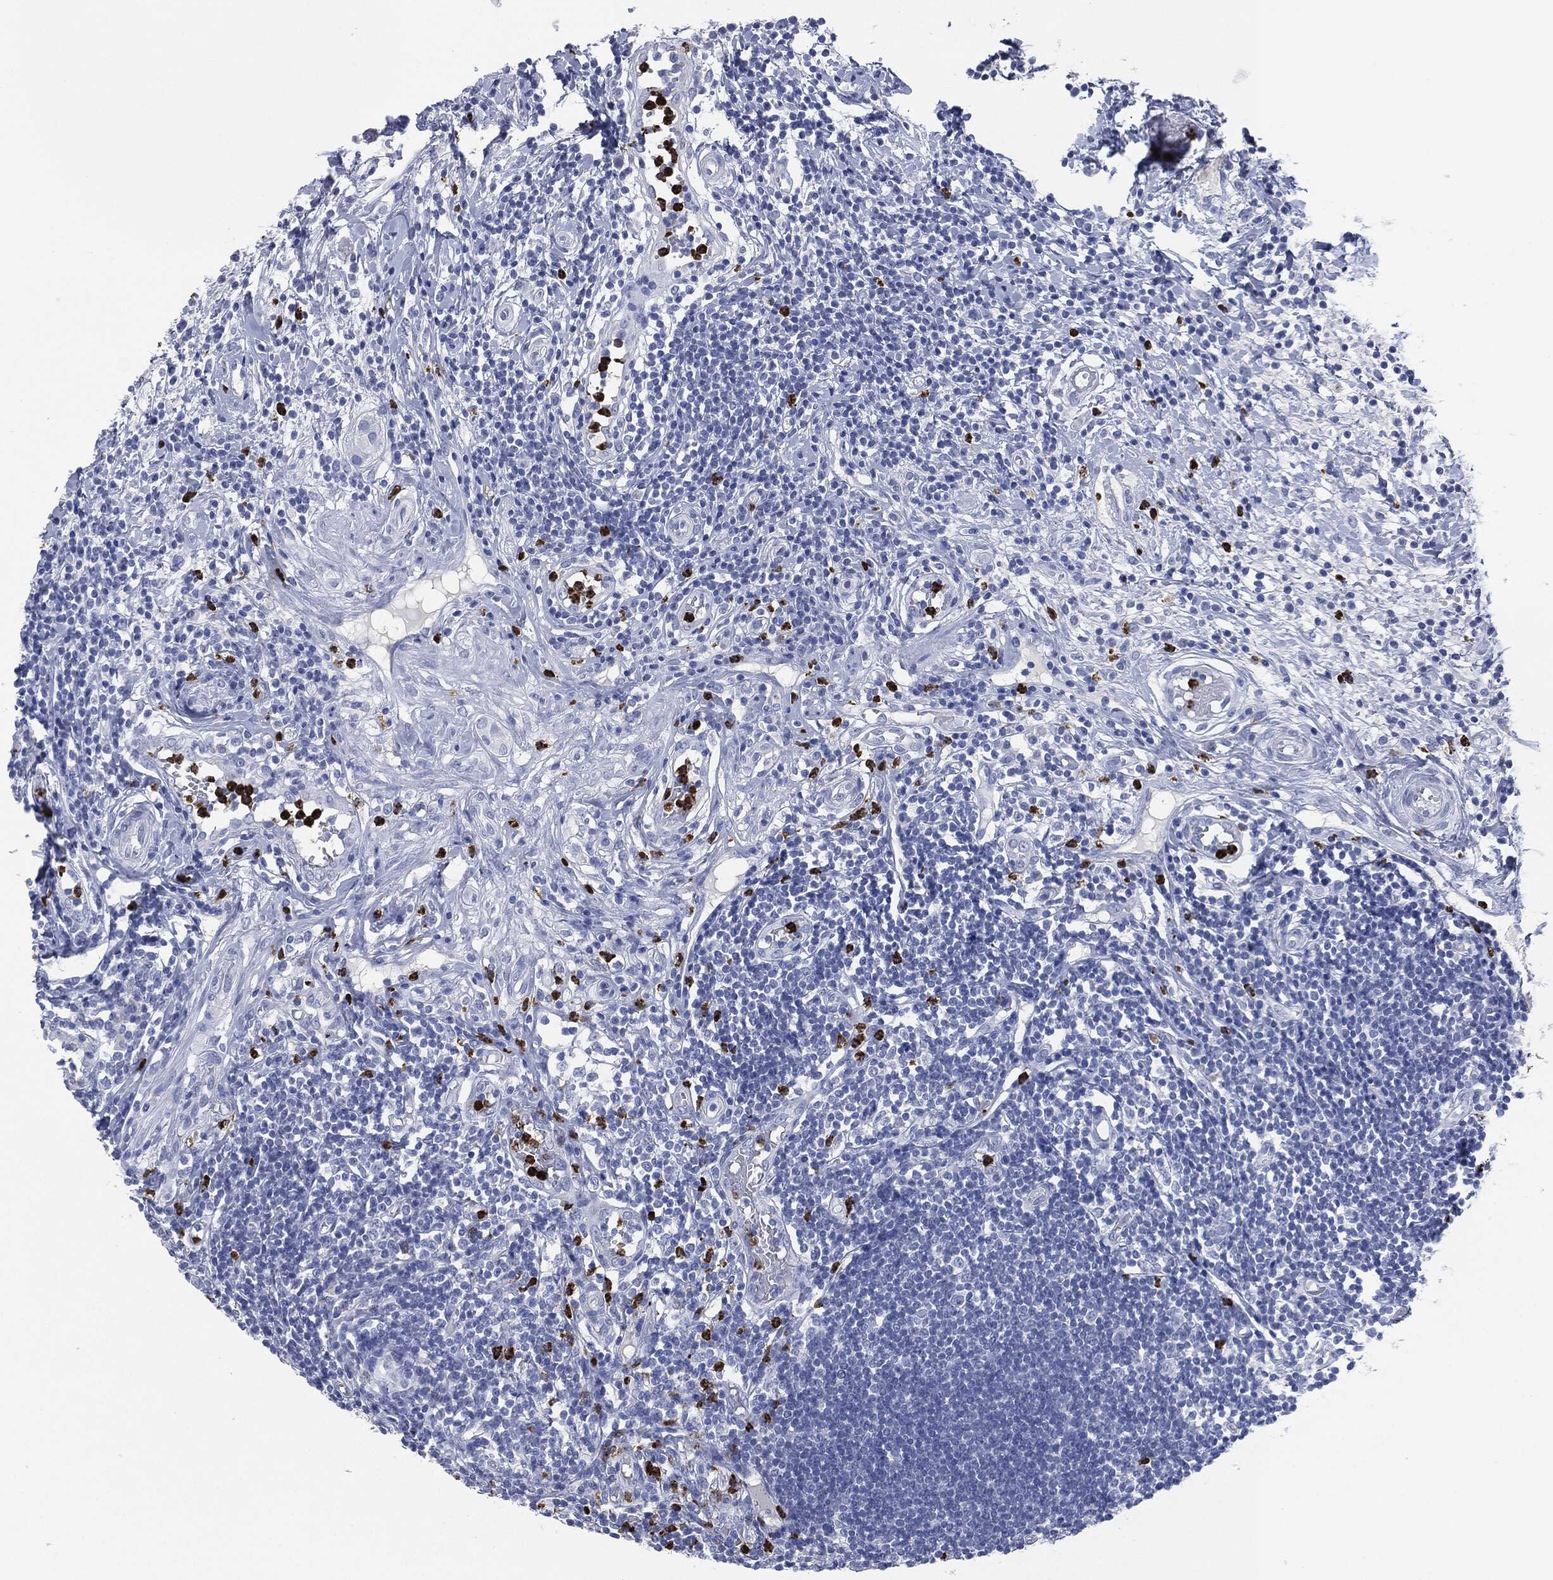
{"staining": {"intensity": "negative", "quantity": "none", "location": "none"}, "tissue": "appendix", "cell_type": "Glandular cells", "image_type": "normal", "snomed": [{"axis": "morphology", "description": "Normal tissue, NOS"}, {"axis": "morphology", "description": "Inflammation, NOS"}, {"axis": "topography", "description": "Appendix"}], "caption": "Immunohistochemistry (IHC) of benign appendix demonstrates no staining in glandular cells.", "gene": "CEACAM8", "patient": {"sex": "male", "age": 16}}